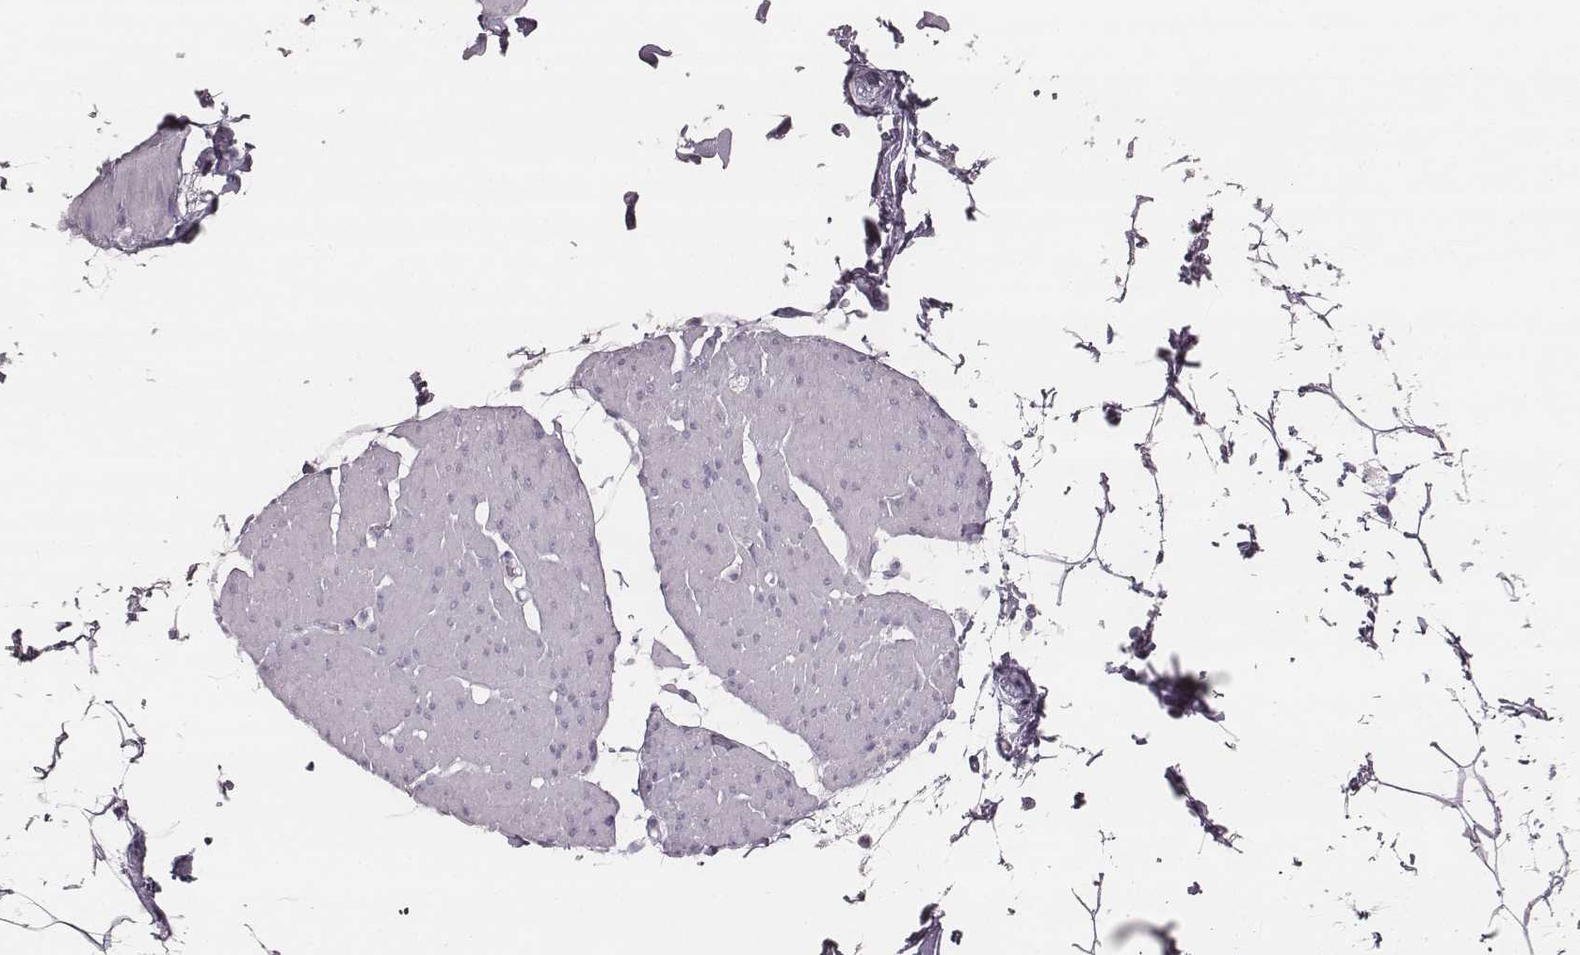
{"staining": {"intensity": "negative", "quantity": "none", "location": "none"}, "tissue": "smooth muscle", "cell_type": "Smooth muscle cells", "image_type": "normal", "snomed": [{"axis": "morphology", "description": "Normal tissue, NOS"}, {"axis": "topography", "description": "Adipose tissue"}, {"axis": "topography", "description": "Smooth muscle"}, {"axis": "topography", "description": "Peripheral nerve tissue"}], "caption": "An image of human smooth muscle is negative for staining in smooth muscle cells. (DAB immunohistochemistry (IHC) visualized using brightfield microscopy, high magnification).", "gene": "ENSG00000285837", "patient": {"sex": "male", "age": 83}}